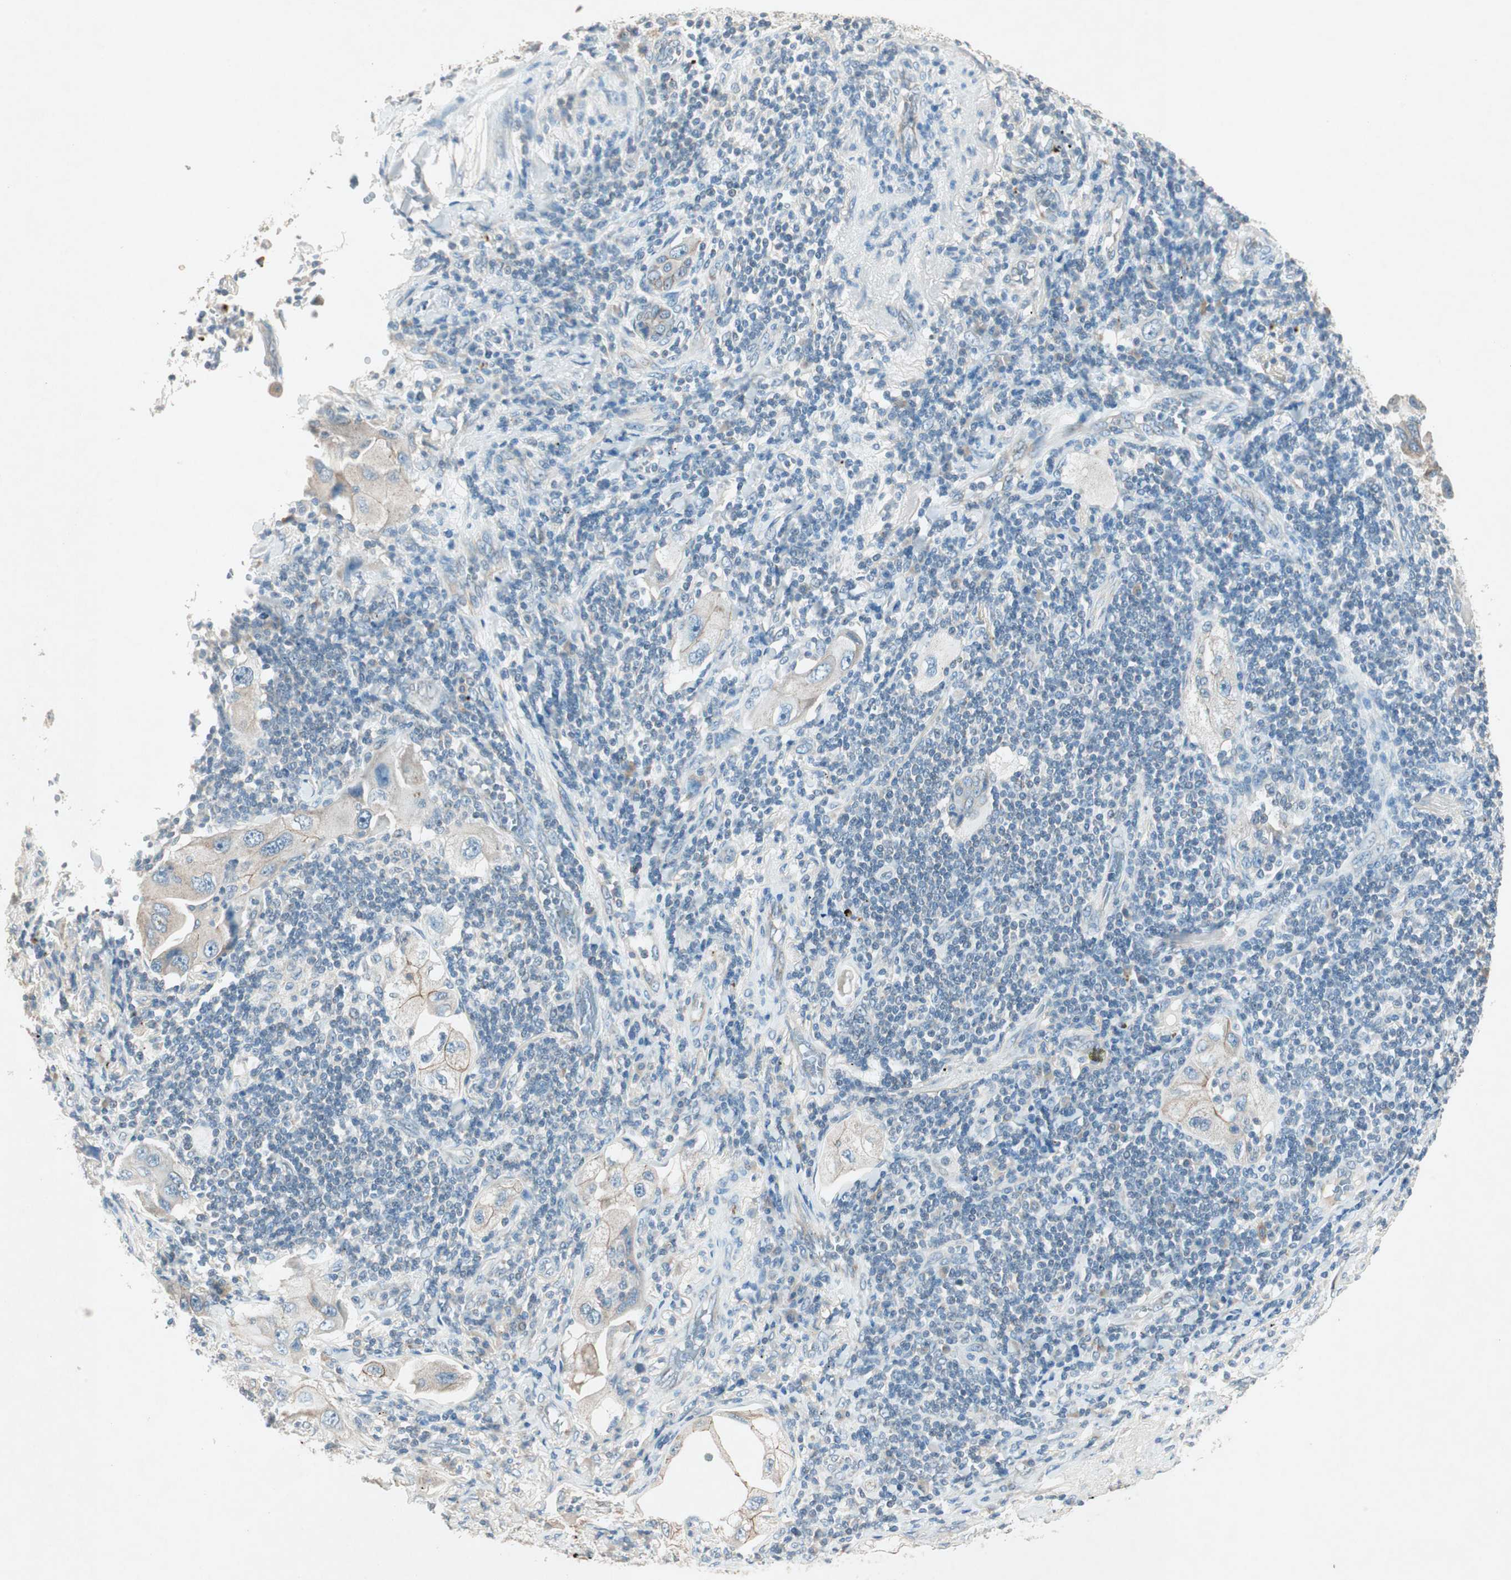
{"staining": {"intensity": "weak", "quantity": "<25%", "location": "cytoplasmic/membranous"}, "tissue": "lung cancer", "cell_type": "Tumor cells", "image_type": "cancer", "snomed": [{"axis": "morphology", "description": "Adenocarcinoma, NOS"}, {"axis": "topography", "description": "Lung"}], "caption": "Immunohistochemistry photomicrograph of human lung cancer stained for a protein (brown), which demonstrates no staining in tumor cells.", "gene": "NKAIN1", "patient": {"sex": "female", "age": 65}}